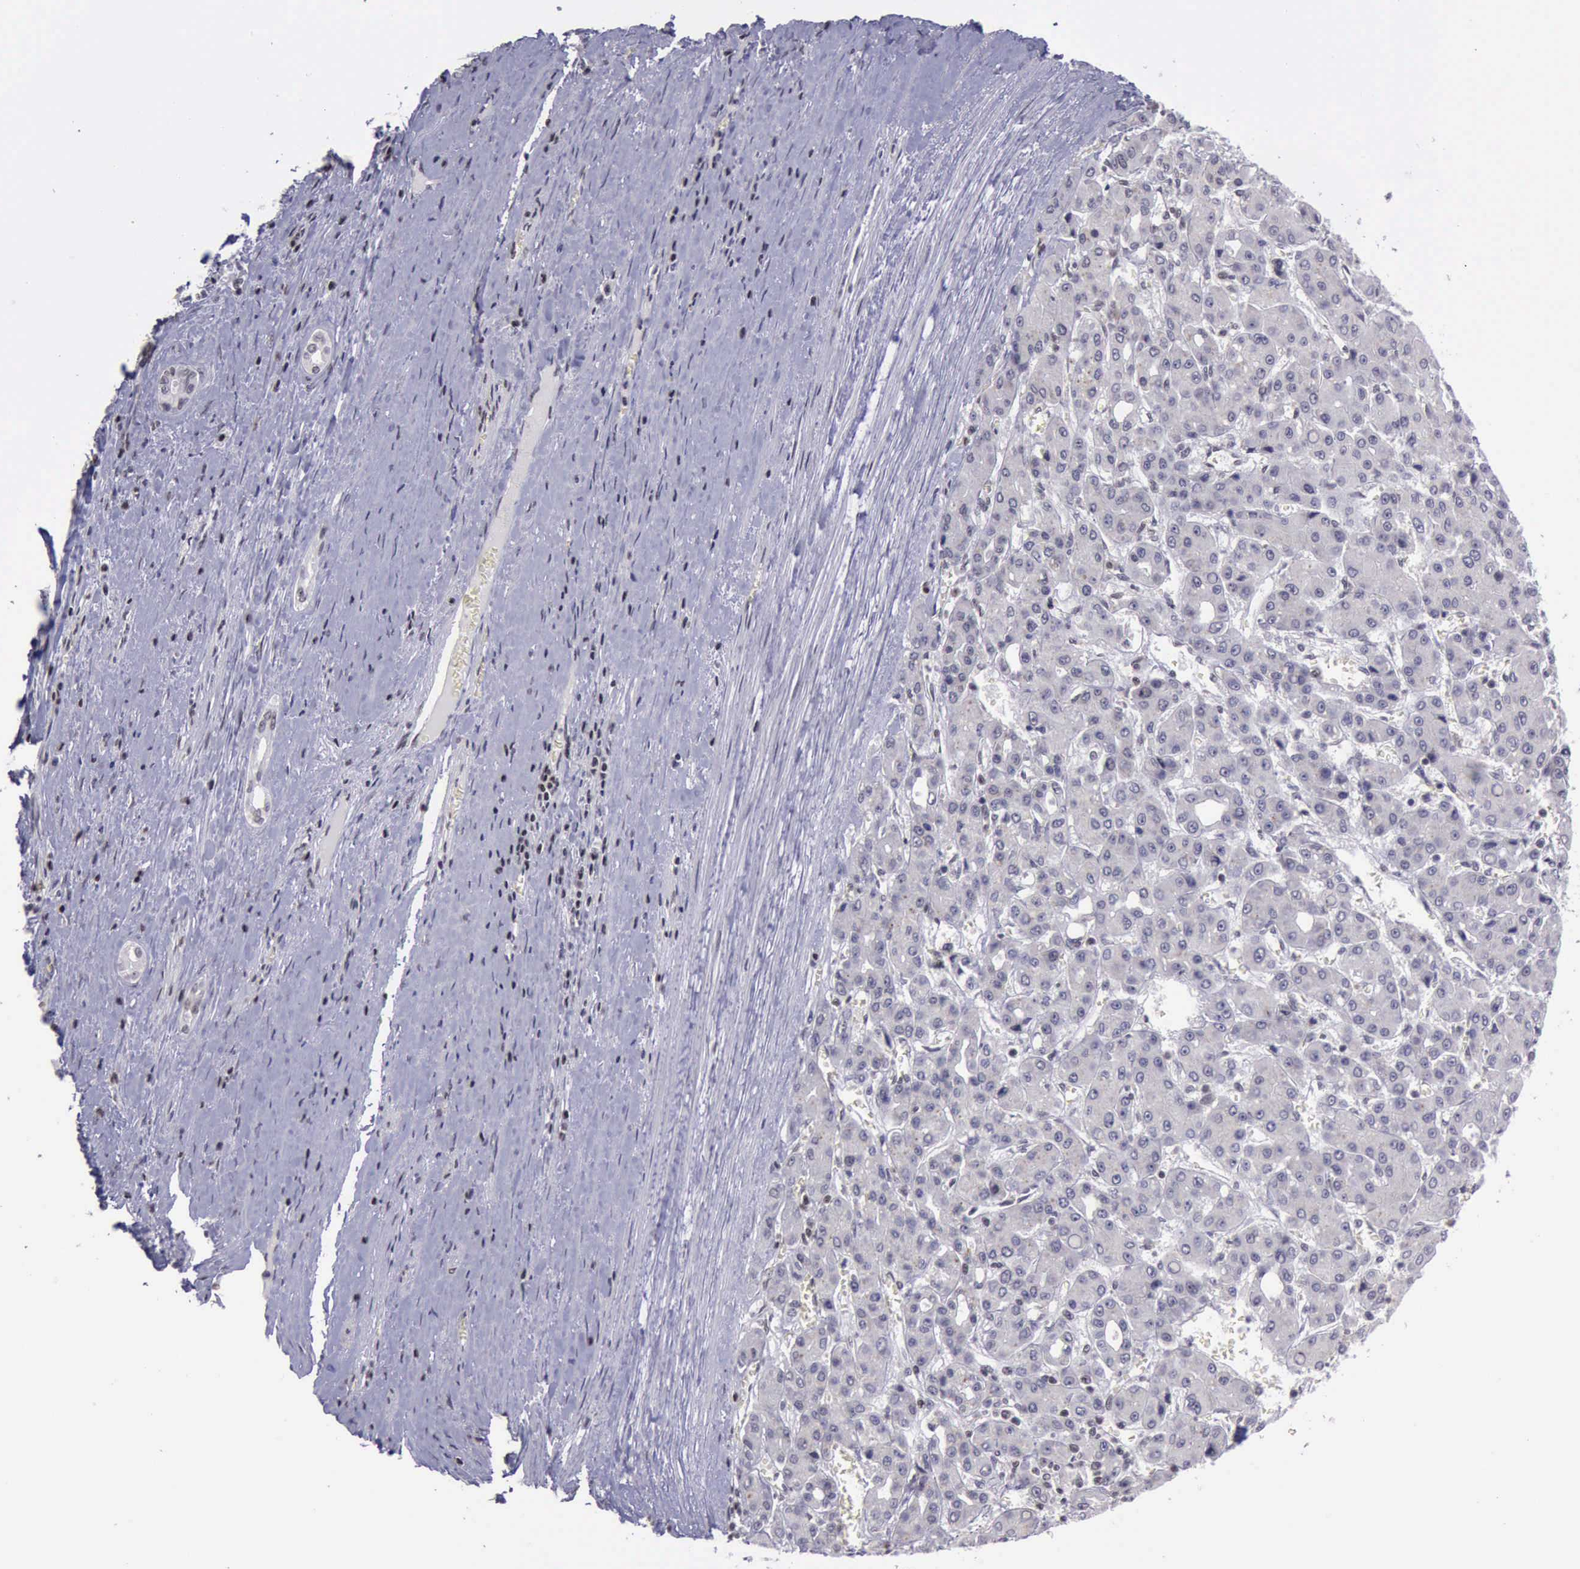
{"staining": {"intensity": "negative", "quantity": "none", "location": "none"}, "tissue": "liver cancer", "cell_type": "Tumor cells", "image_type": "cancer", "snomed": [{"axis": "morphology", "description": "Carcinoma, Hepatocellular, NOS"}, {"axis": "topography", "description": "Liver"}], "caption": "Liver cancer was stained to show a protein in brown. There is no significant expression in tumor cells.", "gene": "YY1", "patient": {"sex": "male", "age": 69}}